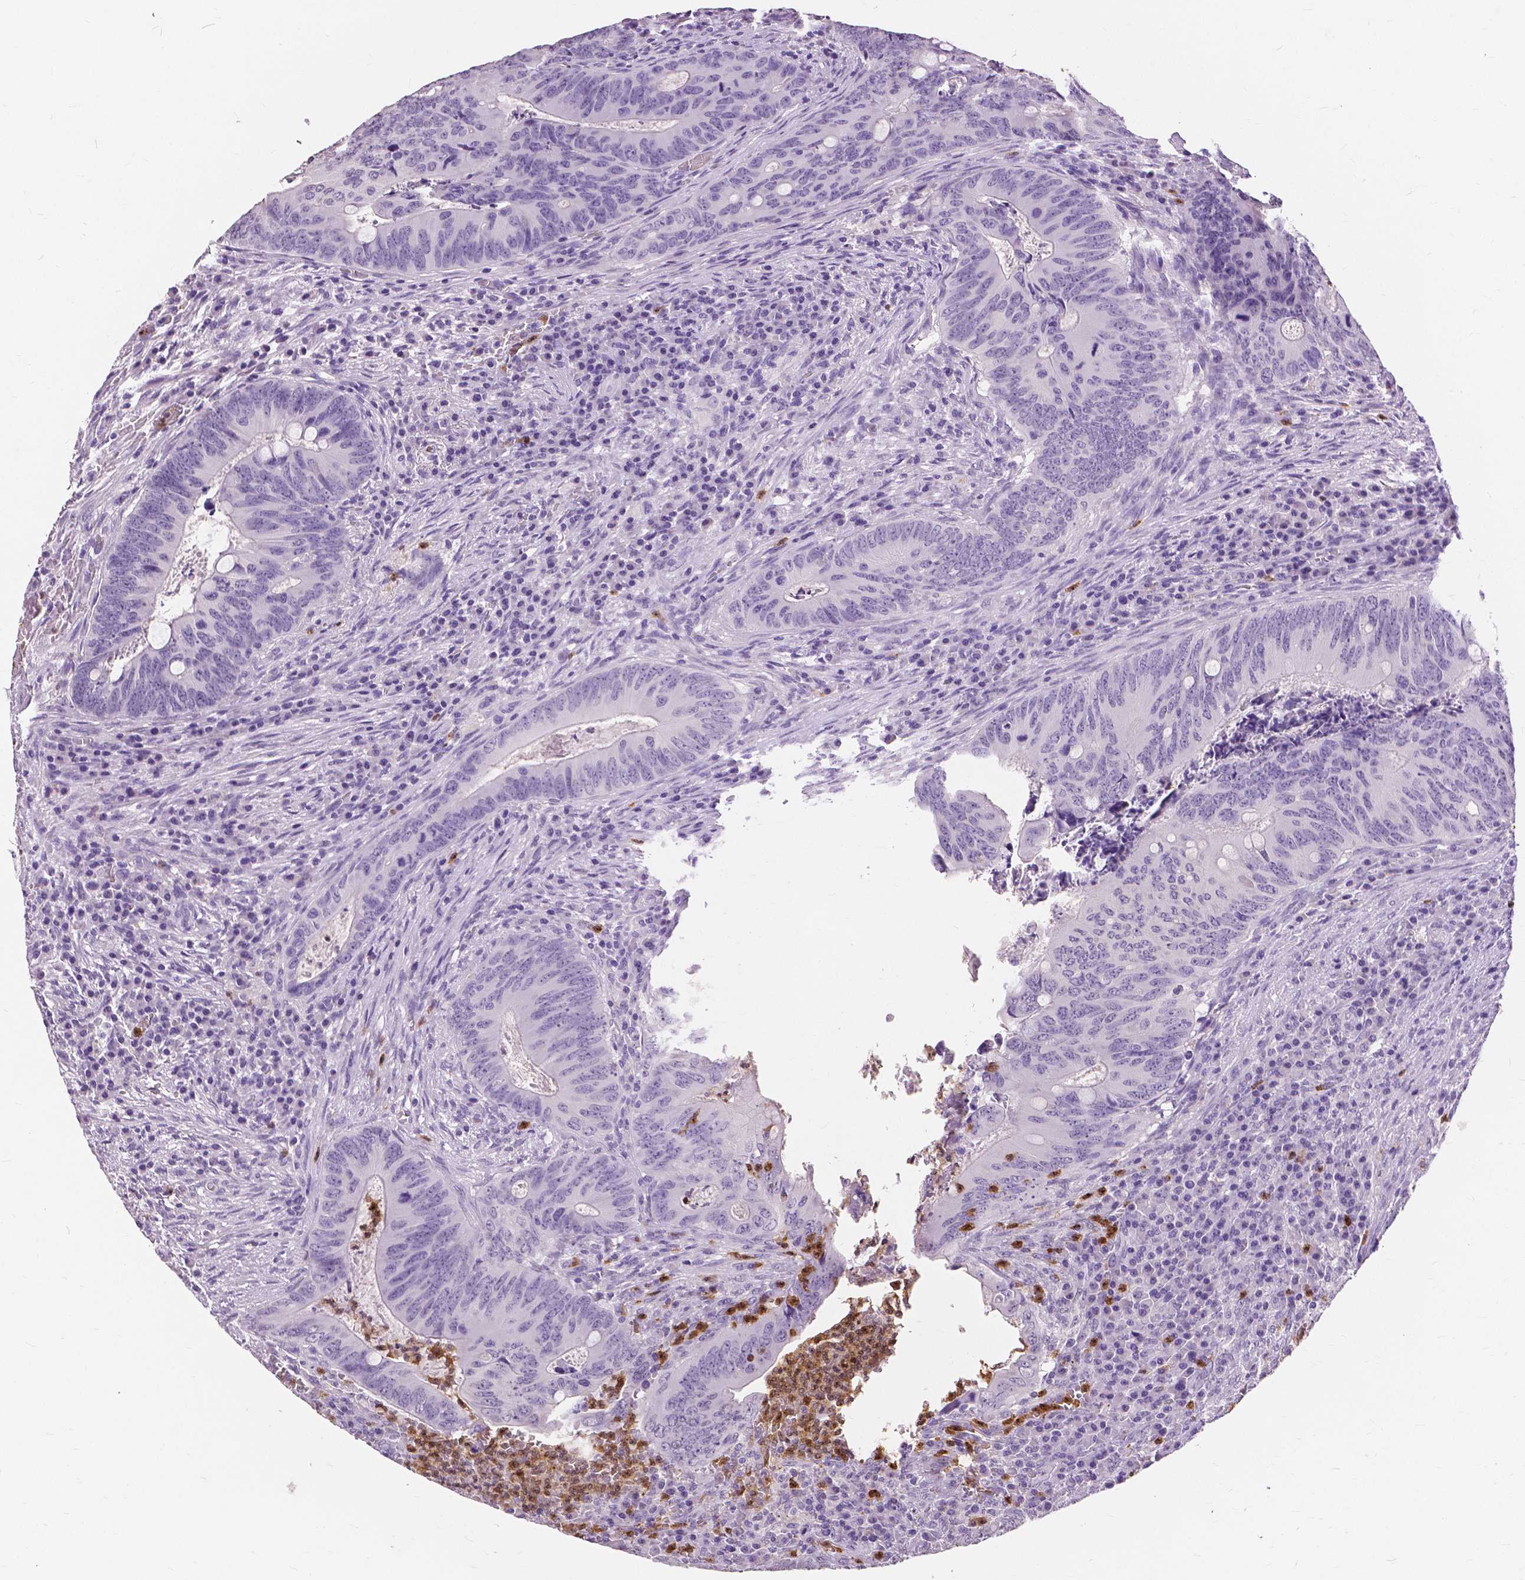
{"staining": {"intensity": "negative", "quantity": "none", "location": "none"}, "tissue": "colorectal cancer", "cell_type": "Tumor cells", "image_type": "cancer", "snomed": [{"axis": "morphology", "description": "Adenocarcinoma, NOS"}, {"axis": "topography", "description": "Colon"}], "caption": "Immunohistochemical staining of colorectal adenocarcinoma shows no significant positivity in tumor cells. The staining is performed using DAB (3,3'-diaminobenzidine) brown chromogen with nuclei counter-stained in using hematoxylin.", "gene": "CXCR2", "patient": {"sex": "female", "age": 74}}